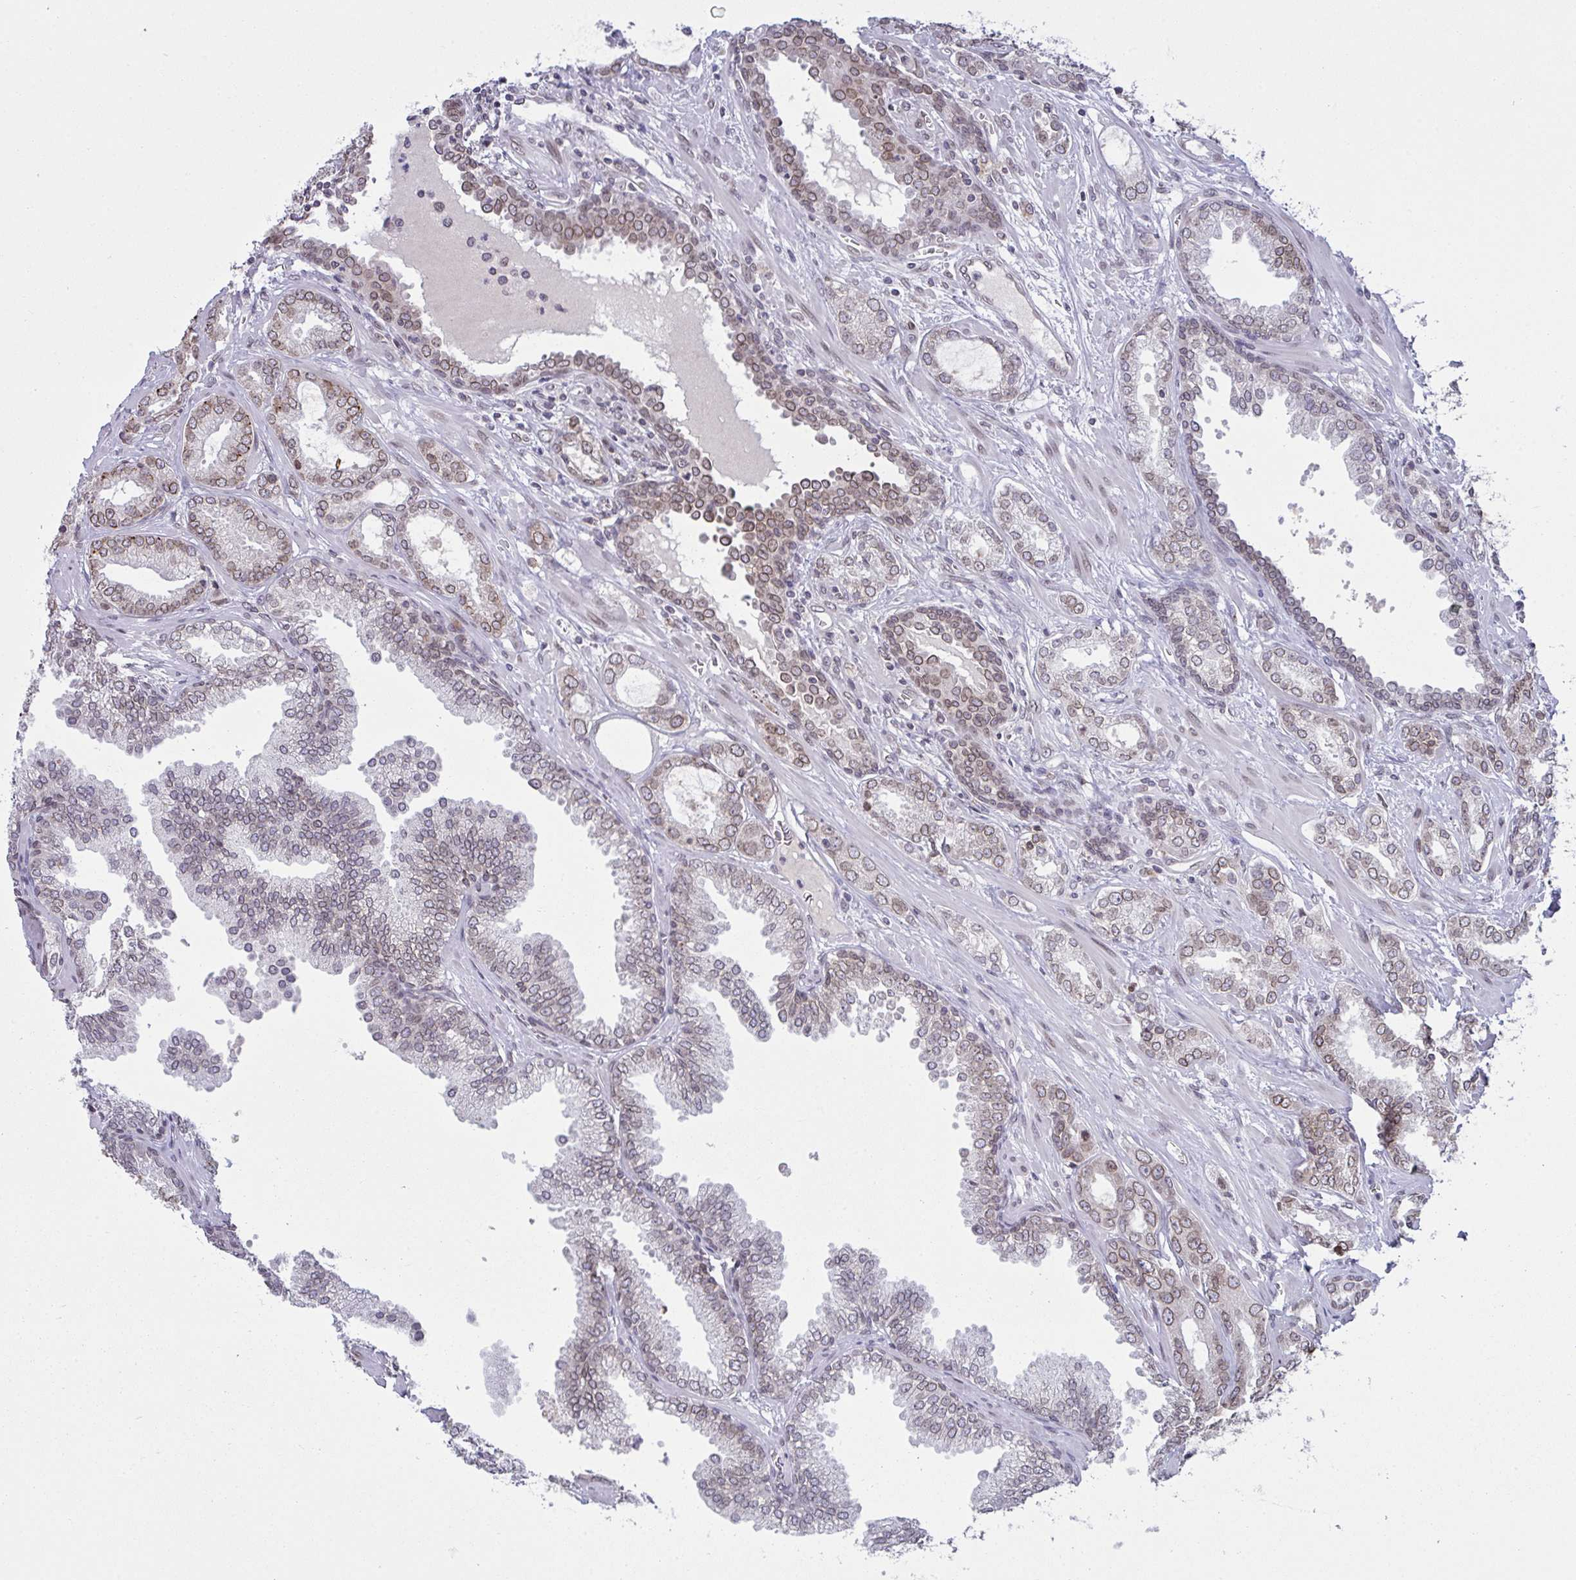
{"staining": {"intensity": "moderate", "quantity": "25%-75%", "location": "cytoplasmic/membranous,nuclear"}, "tissue": "prostate cancer", "cell_type": "Tumor cells", "image_type": "cancer", "snomed": [{"axis": "morphology", "description": "Adenocarcinoma, Medium grade"}, {"axis": "topography", "description": "Prostate"}], "caption": "Protein positivity by immunohistochemistry (IHC) displays moderate cytoplasmic/membranous and nuclear expression in about 25%-75% of tumor cells in prostate adenocarcinoma (medium-grade).", "gene": "RANBP2", "patient": {"sex": "male", "age": 57}}